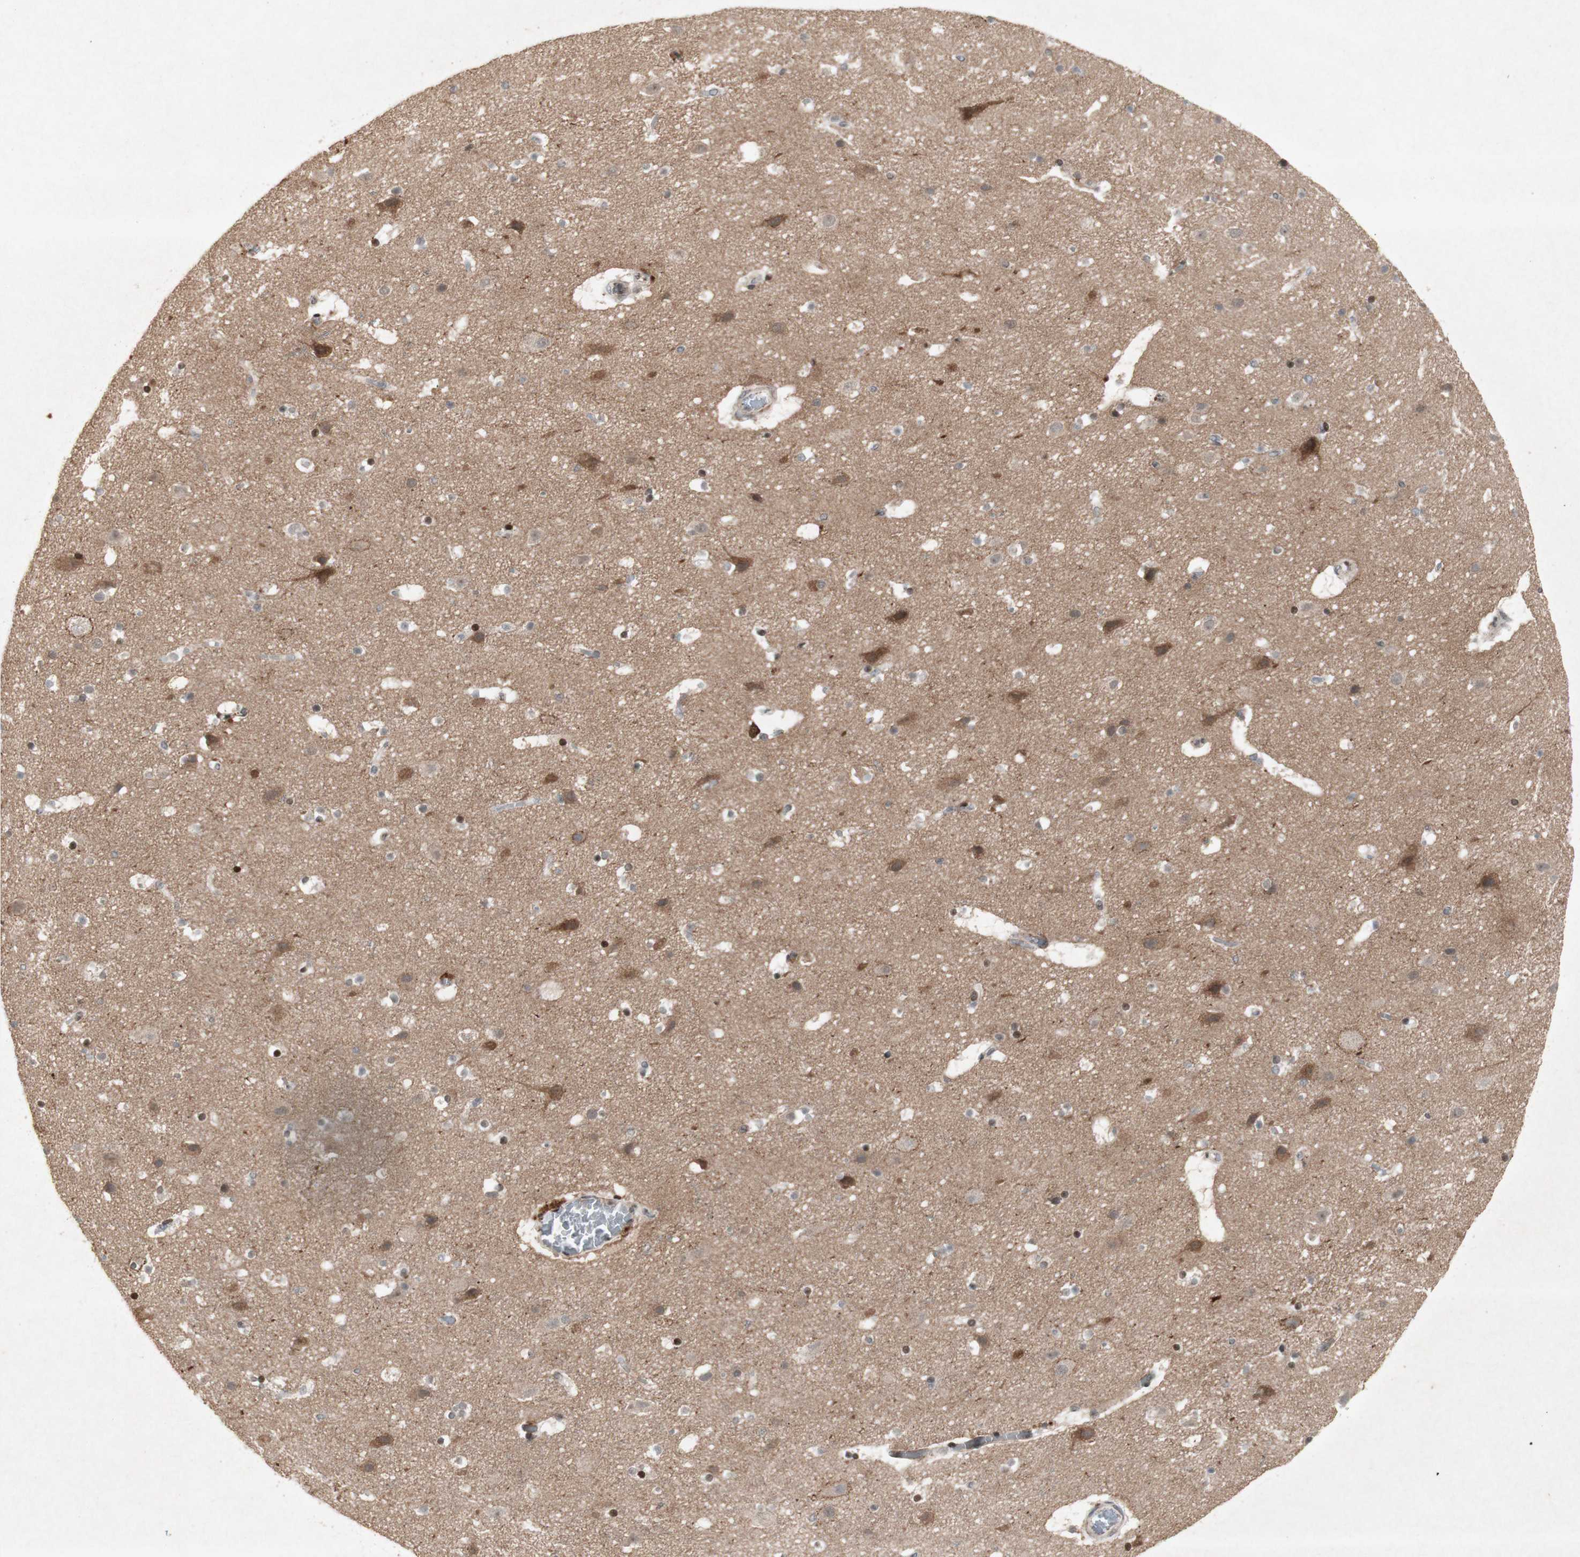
{"staining": {"intensity": "negative", "quantity": "none", "location": "none"}, "tissue": "cerebral cortex", "cell_type": "Endothelial cells", "image_type": "normal", "snomed": [{"axis": "morphology", "description": "Normal tissue, NOS"}, {"axis": "topography", "description": "Cerebral cortex"}], "caption": "Cerebral cortex stained for a protein using immunohistochemistry demonstrates no staining endothelial cells.", "gene": "PLXNA1", "patient": {"sex": "male", "age": 45}}